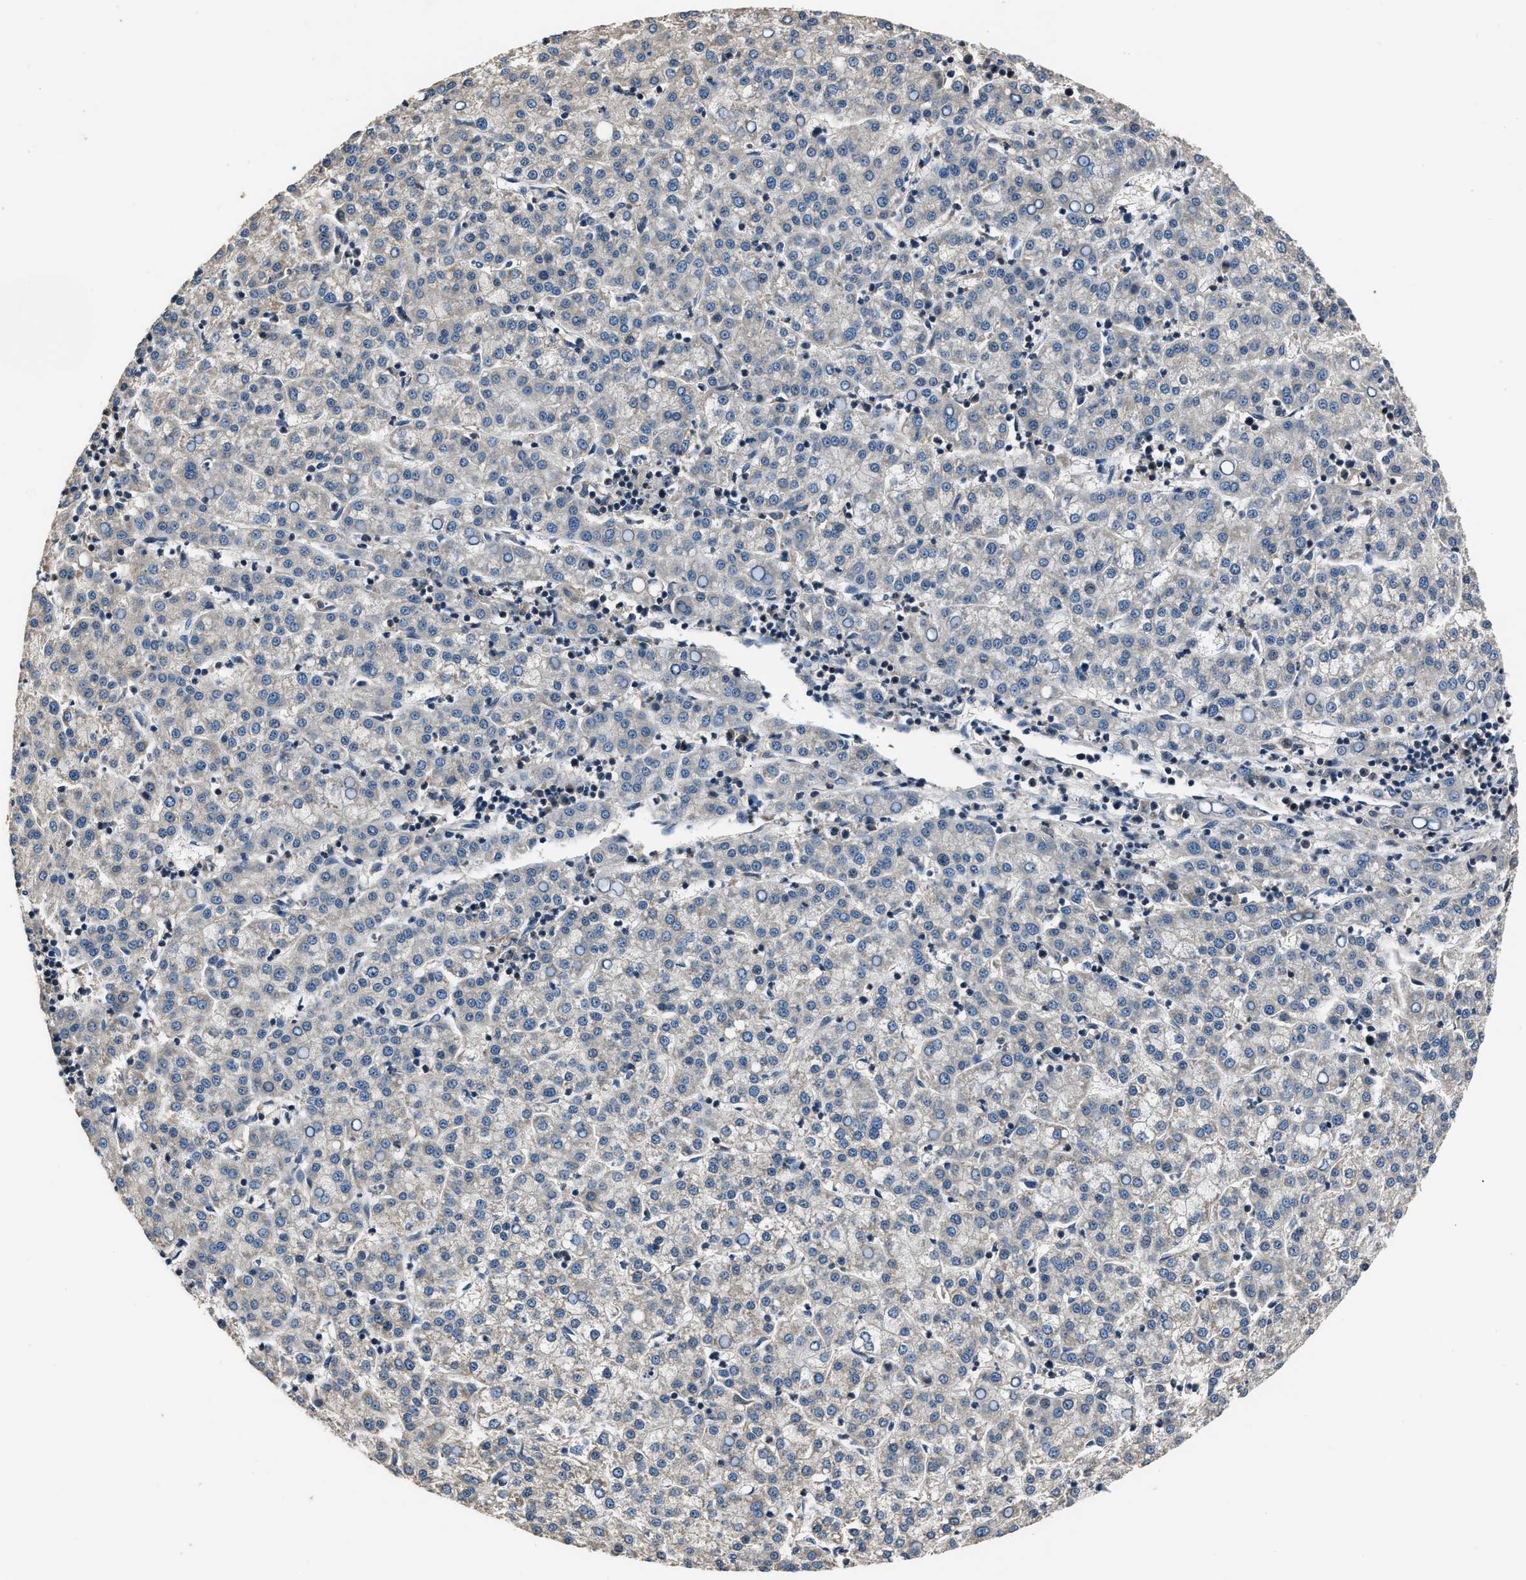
{"staining": {"intensity": "weak", "quantity": "<25%", "location": "cytoplasmic/membranous"}, "tissue": "liver cancer", "cell_type": "Tumor cells", "image_type": "cancer", "snomed": [{"axis": "morphology", "description": "Carcinoma, Hepatocellular, NOS"}, {"axis": "topography", "description": "Liver"}], "caption": "A high-resolution image shows IHC staining of hepatocellular carcinoma (liver), which exhibits no significant expression in tumor cells.", "gene": "TNRC18", "patient": {"sex": "female", "age": 58}}